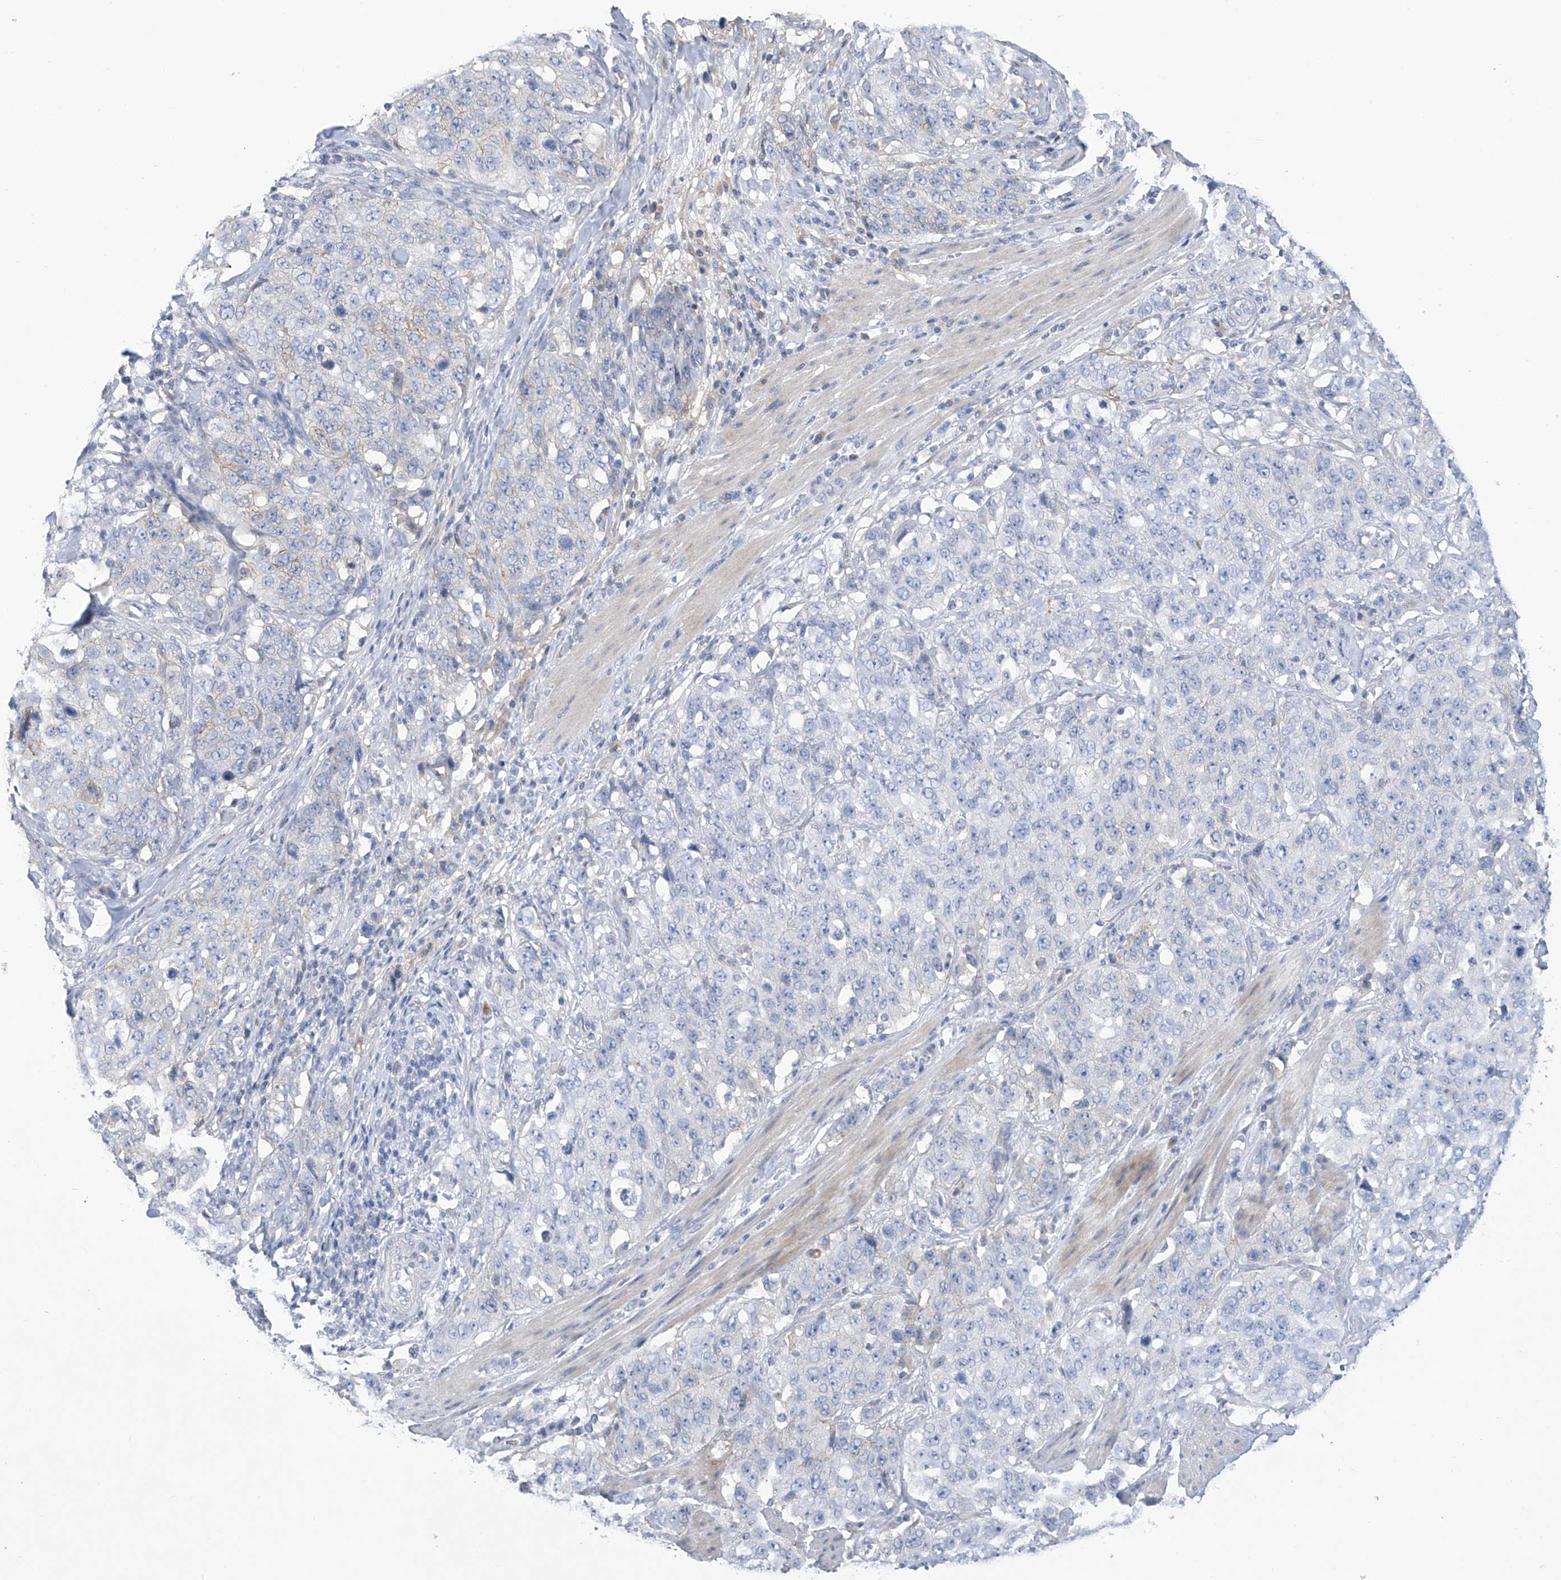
{"staining": {"intensity": "negative", "quantity": "none", "location": "none"}, "tissue": "stomach cancer", "cell_type": "Tumor cells", "image_type": "cancer", "snomed": [{"axis": "morphology", "description": "Adenocarcinoma, NOS"}, {"axis": "topography", "description": "Stomach"}], "caption": "Immunohistochemical staining of human stomach cancer (adenocarcinoma) displays no significant expression in tumor cells.", "gene": "SLCO4A1", "patient": {"sex": "male", "age": 48}}